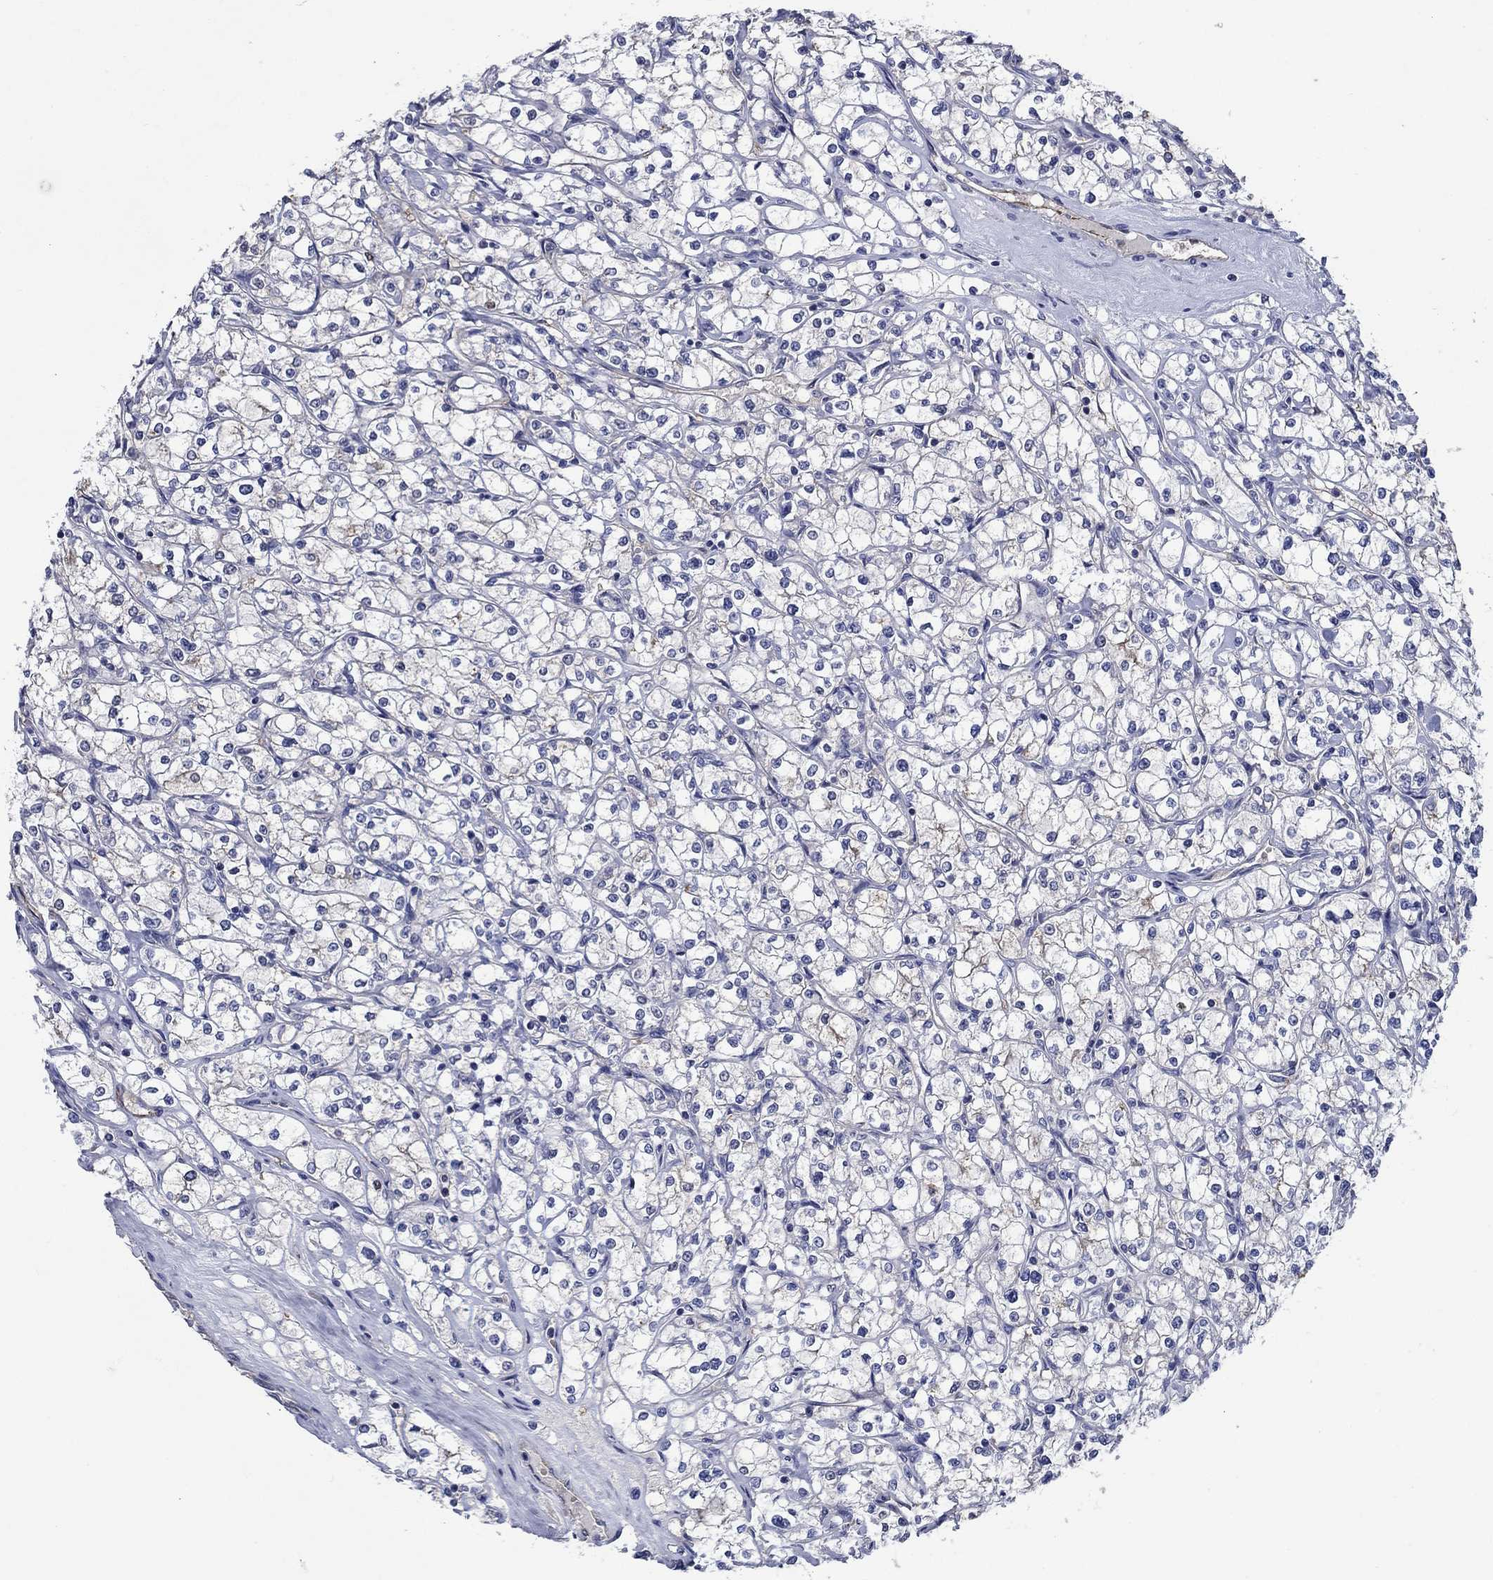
{"staining": {"intensity": "negative", "quantity": "none", "location": "none"}, "tissue": "renal cancer", "cell_type": "Tumor cells", "image_type": "cancer", "snomed": [{"axis": "morphology", "description": "Adenocarcinoma, NOS"}, {"axis": "topography", "description": "Kidney"}], "caption": "A micrograph of human adenocarcinoma (renal) is negative for staining in tumor cells.", "gene": "FLNC", "patient": {"sex": "male", "age": 67}}